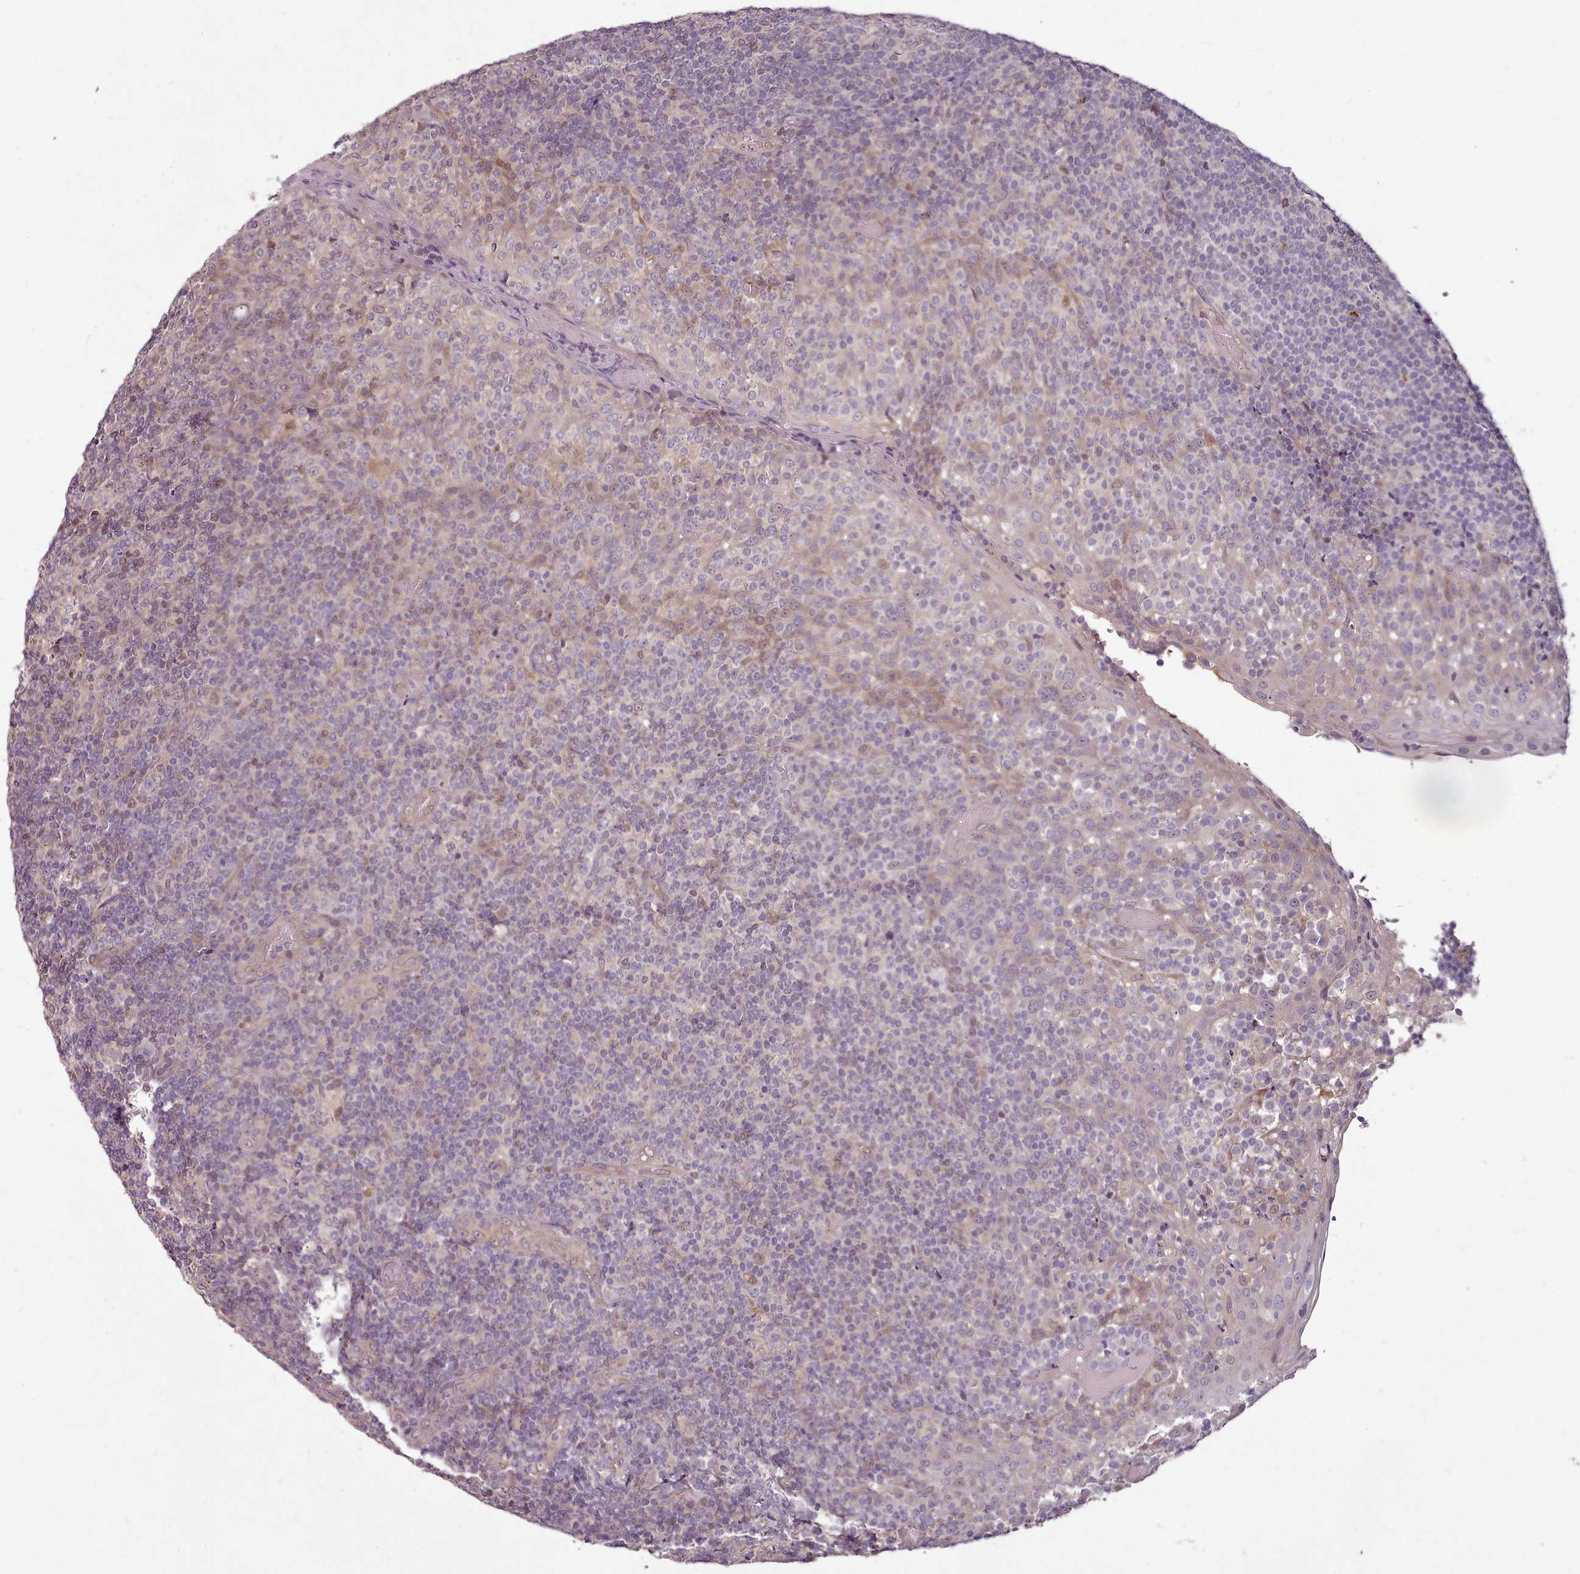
{"staining": {"intensity": "negative", "quantity": "none", "location": "none"}, "tissue": "tonsil", "cell_type": "Germinal center cells", "image_type": "normal", "snomed": [{"axis": "morphology", "description": "Normal tissue, NOS"}, {"axis": "topography", "description": "Tonsil"}], "caption": "This is a micrograph of IHC staining of normal tonsil, which shows no expression in germinal center cells.", "gene": "C1QTNF5", "patient": {"sex": "female", "age": 19}}